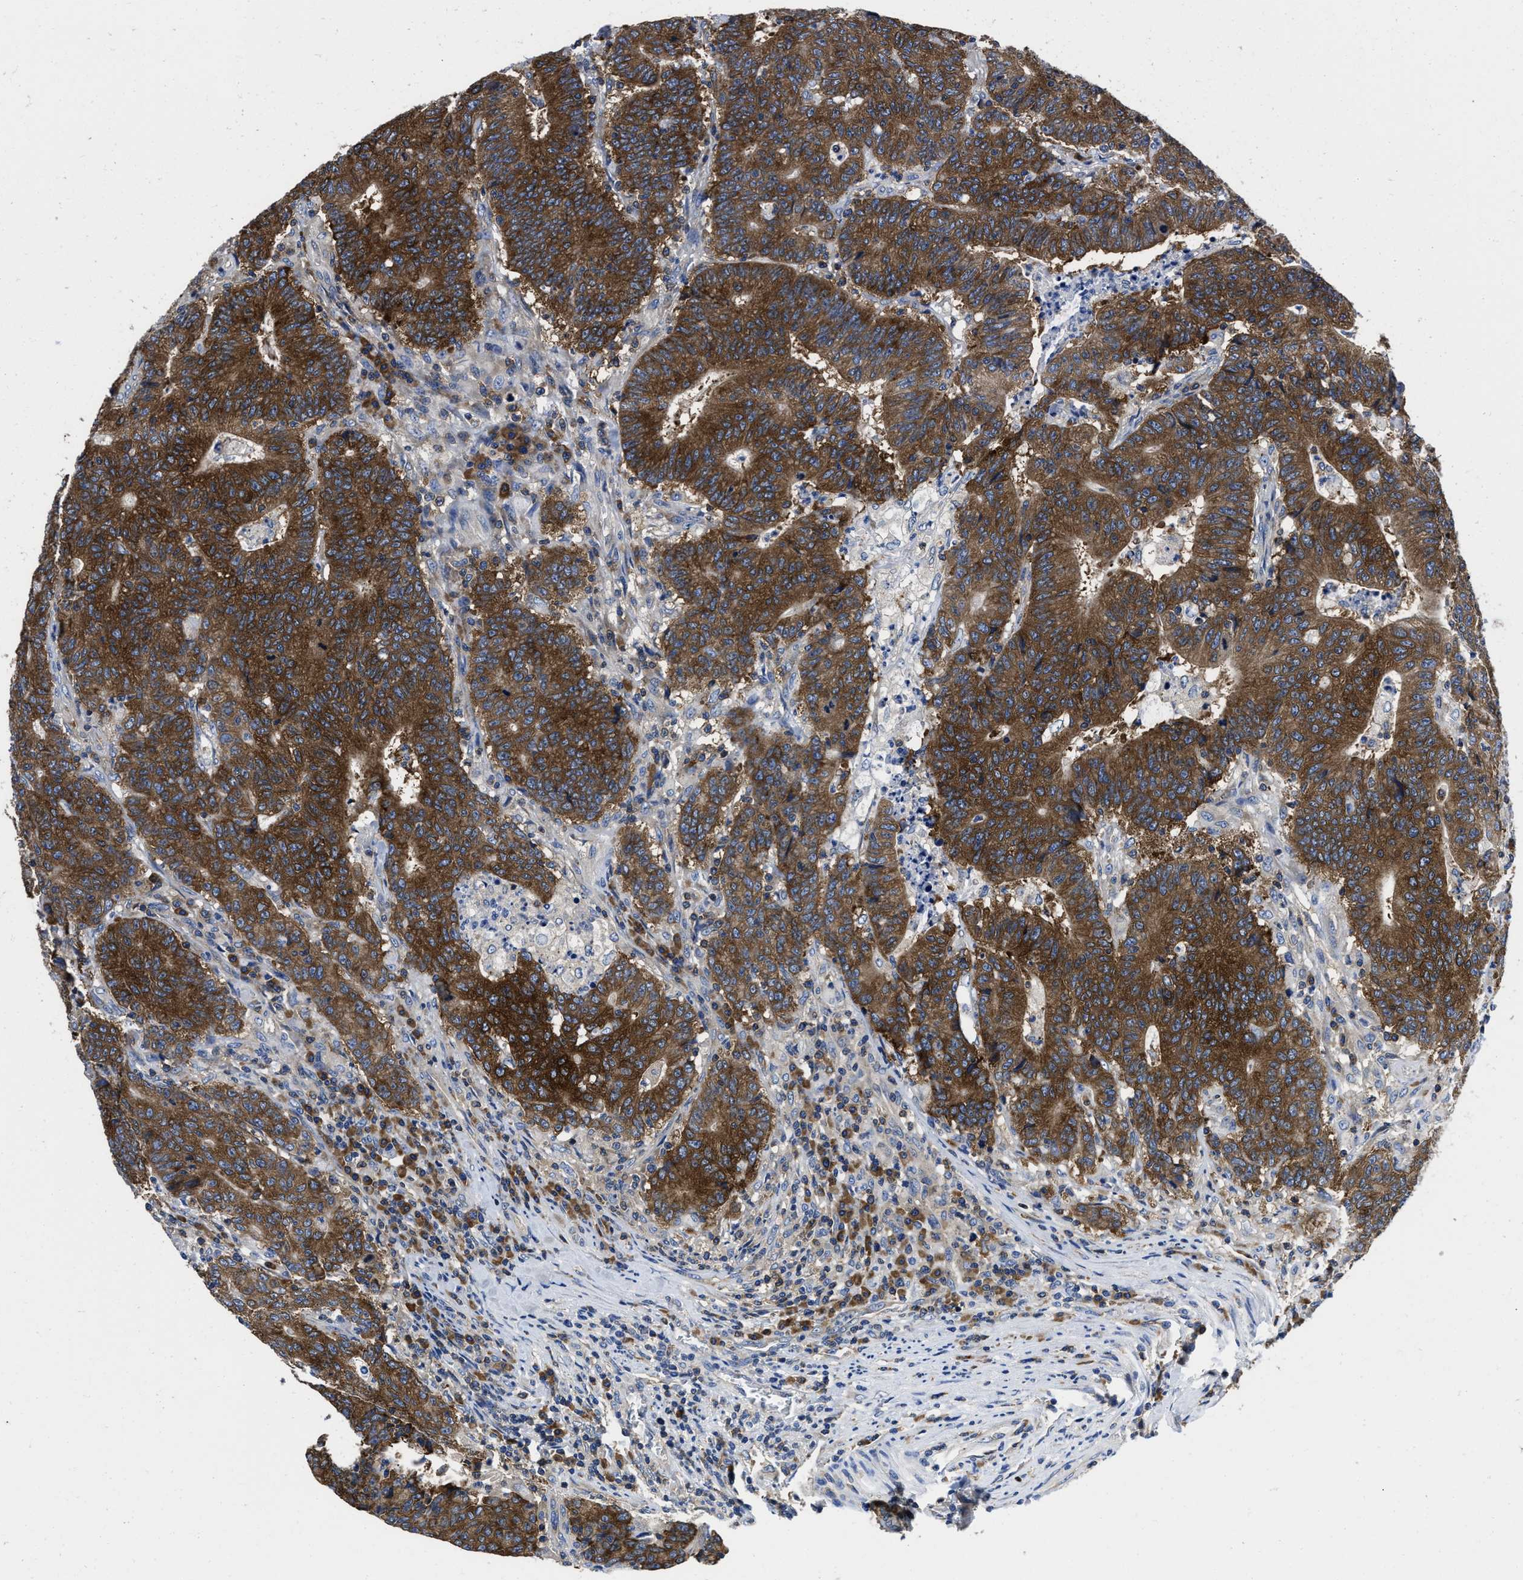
{"staining": {"intensity": "strong", "quantity": ">75%", "location": "cytoplasmic/membranous"}, "tissue": "colorectal cancer", "cell_type": "Tumor cells", "image_type": "cancer", "snomed": [{"axis": "morphology", "description": "Normal tissue, NOS"}, {"axis": "morphology", "description": "Adenocarcinoma, NOS"}, {"axis": "topography", "description": "Colon"}], "caption": "The histopathology image exhibits a brown stain indicating the presence of a protein in the cytoplasmic/membranous of tumor cells in colorectal cancer.", "gene": "YARS1", "patient": {"sex": "female", "age": 75}}